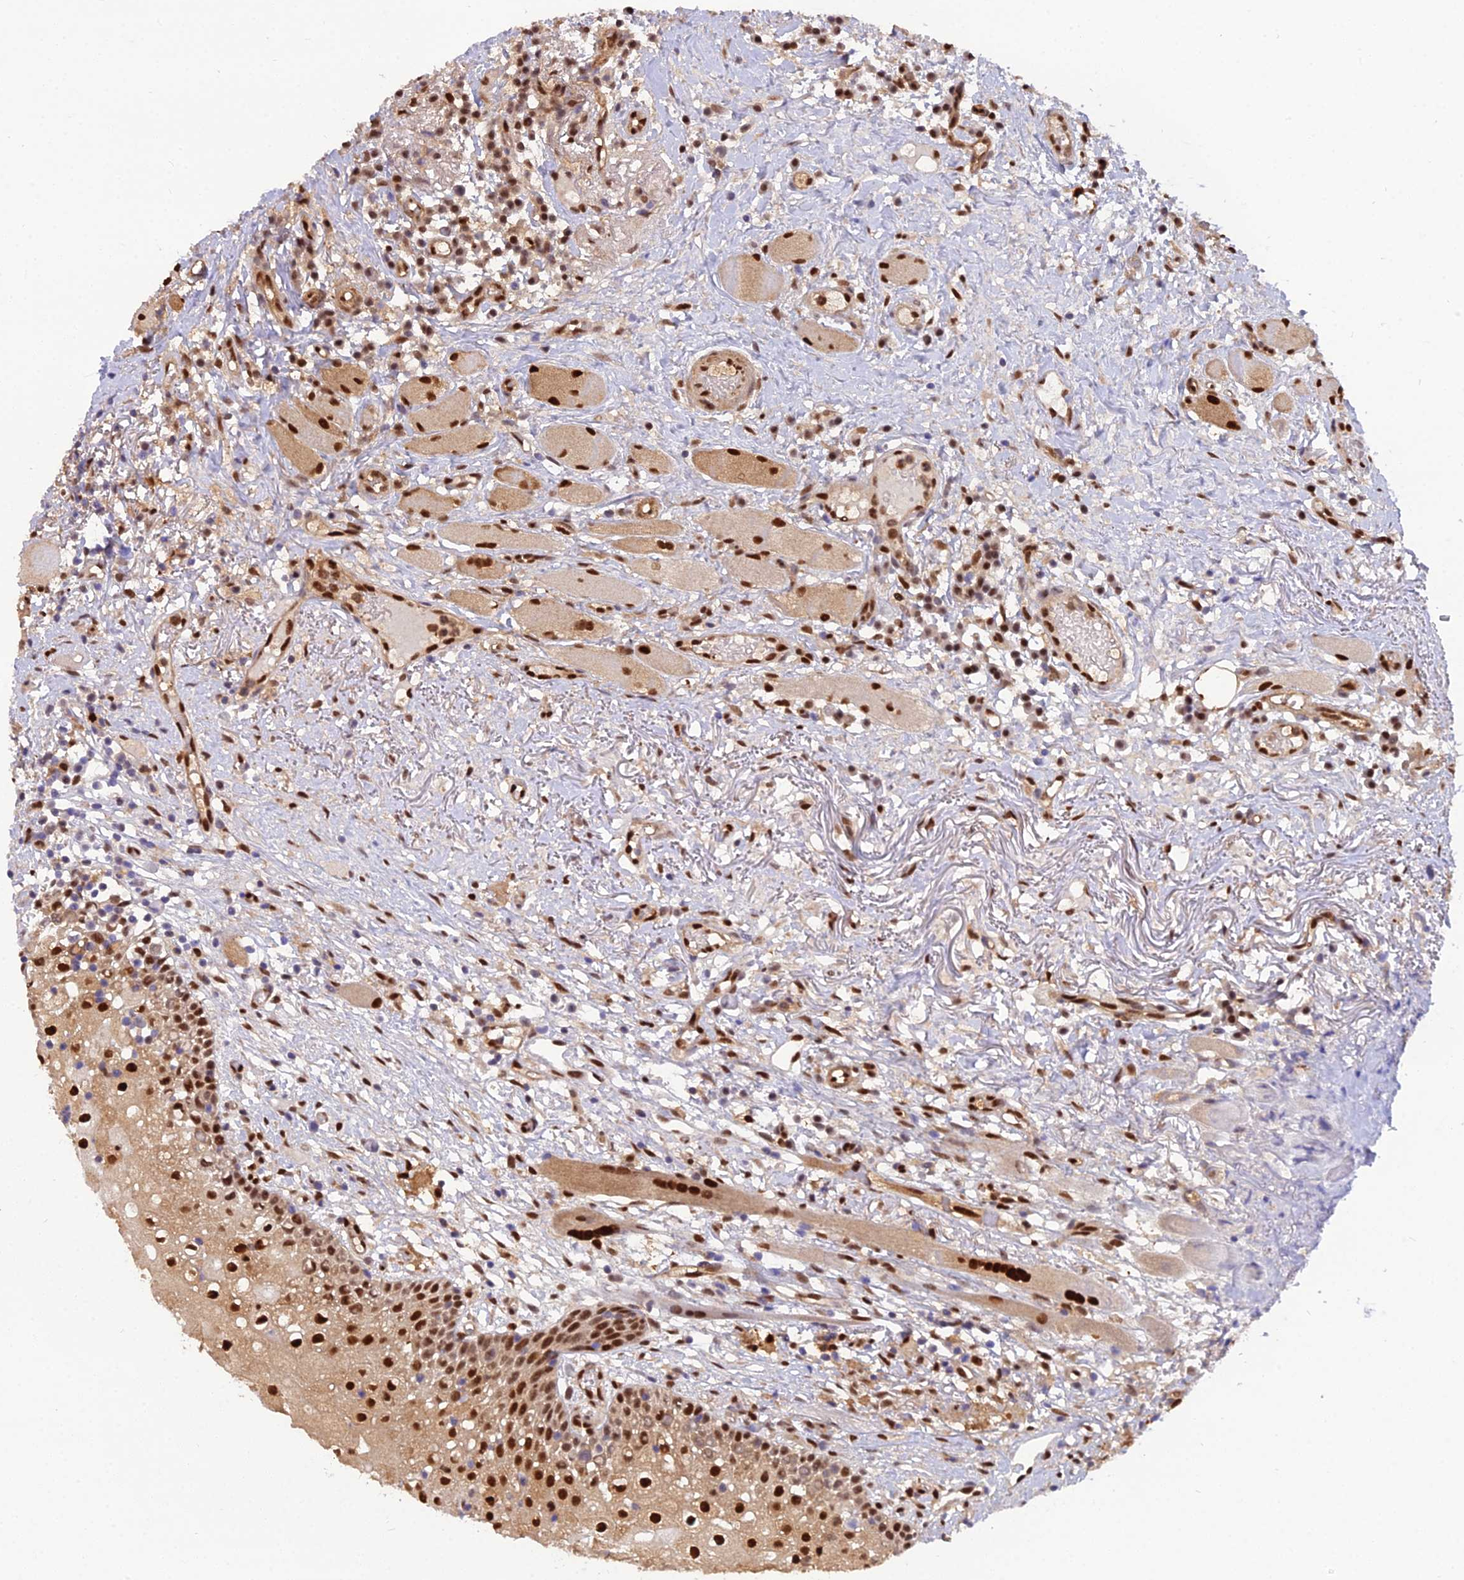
{"staining": {"intensity": "strong", "quantity": ">75%", "location": "nuclear"}, "tissue": "oral mucosa", "cell_type": "Squamous epithelial cells", "image_type": "normal", "snomed": [{"axis": "morphology", "description": "Normal tissue, NOS"}, {"axis": "topography", "description": "Oral tissue"}], "caption": "Protein analysis of unremarkable oral mucosa shows strong nuclear staining in about >75% of squamous epithelial cells. The staining is performed using DAB (3,3'-diaminobenzidine) brown chromogen to label protein expression. The nuclei are counter-stained blue using hematoxylin.", "gene": "NPEPL1", "patient": {"sex": "female", "age": 69}}